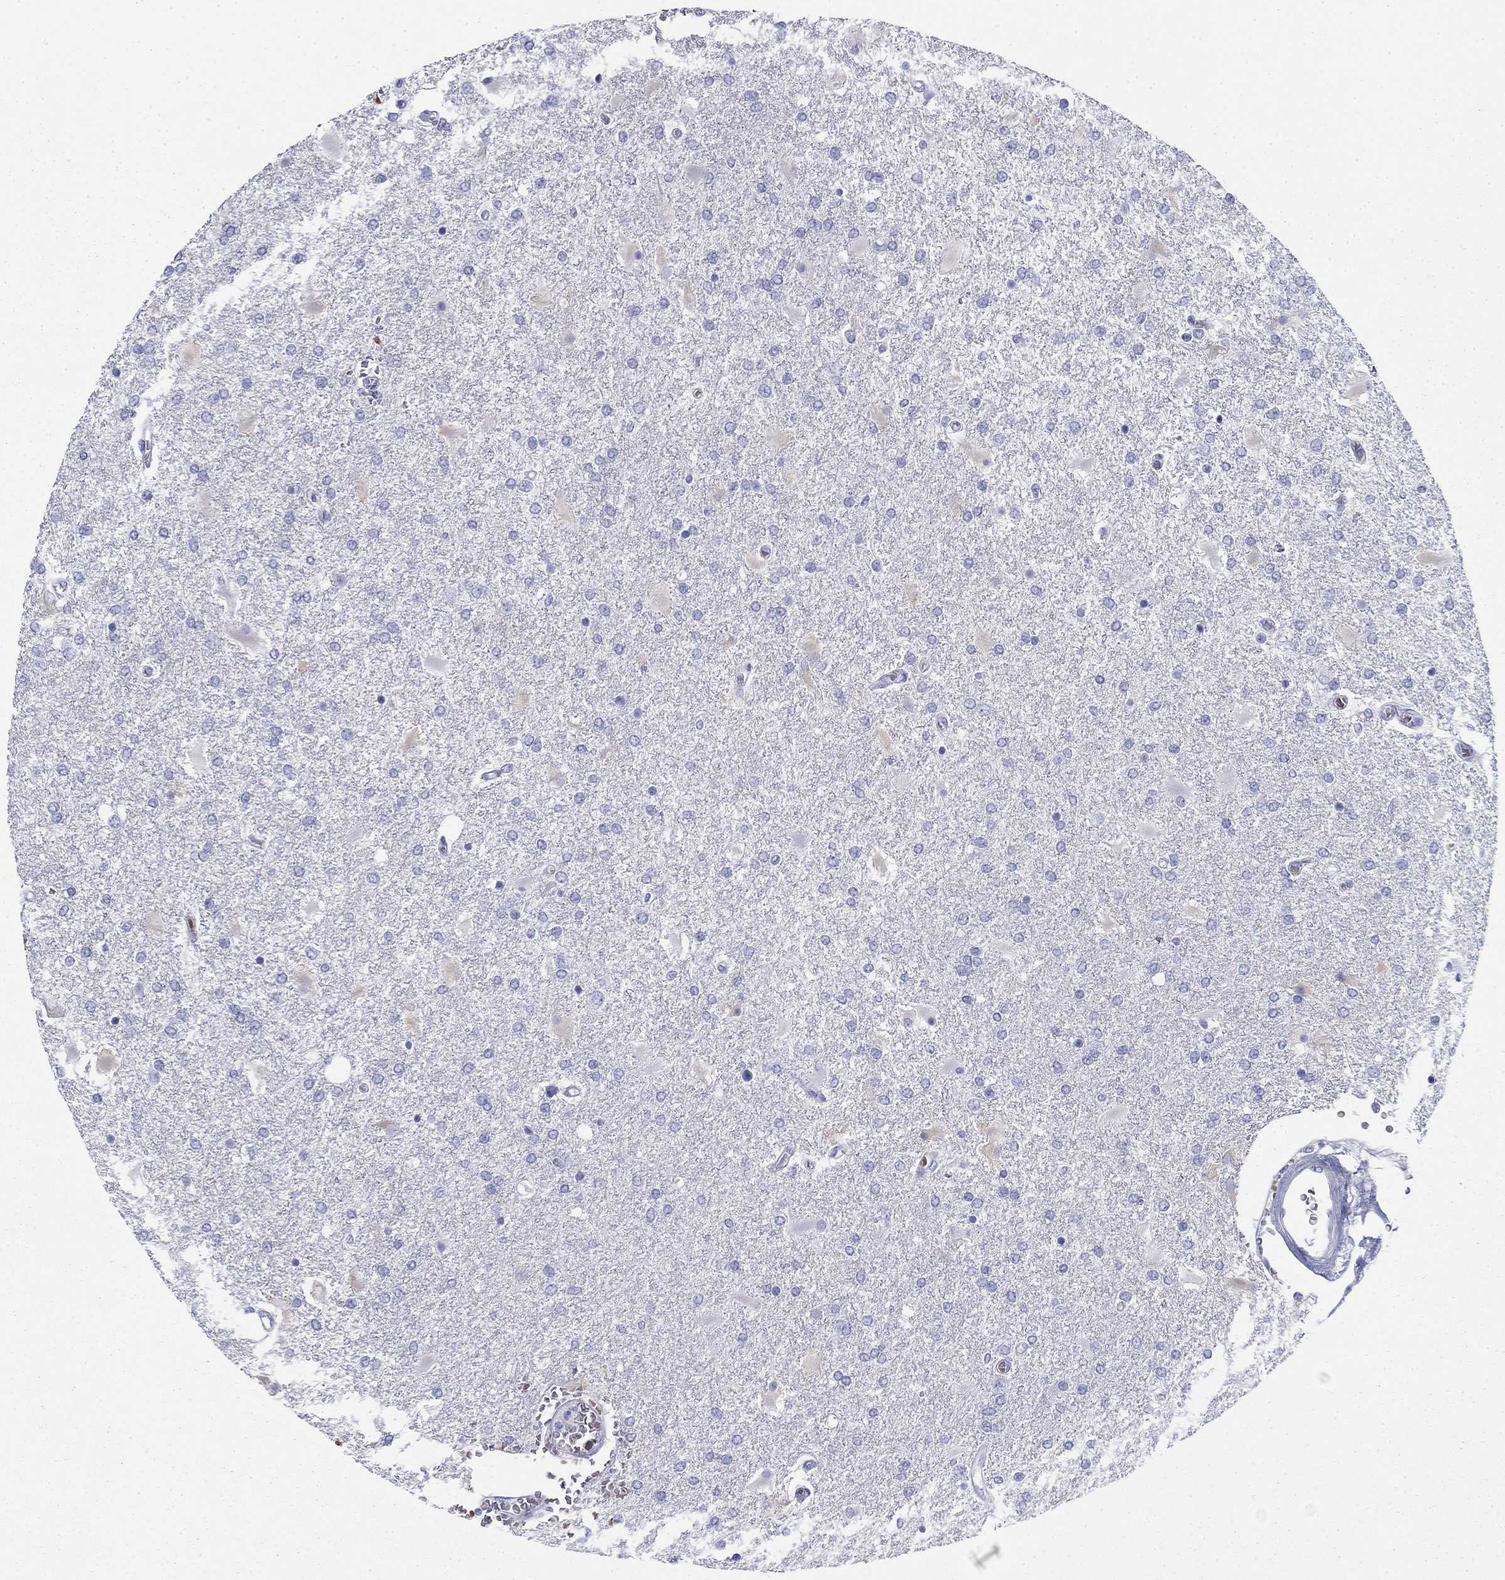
{"staining": {"intensity": "negative", "quantity": "none", "location": "none"}, "tissue": "glioma", "cell_type": "Tumor cells", "image_type": "cancer", "snomed": [{"axis": "morphology", "description": "Glioma, malignant, High grade"}, {"axis": "topography", "description": "Cerebral cortex"}], "caption": "IHC micrograph of neoplastic tissue: malignant glioma (high-grade) stained with DAB exhibits no significant protein expression in tumor cells.", "gene": "GPC1", "patient": {"sex": "male", "age": 79}}